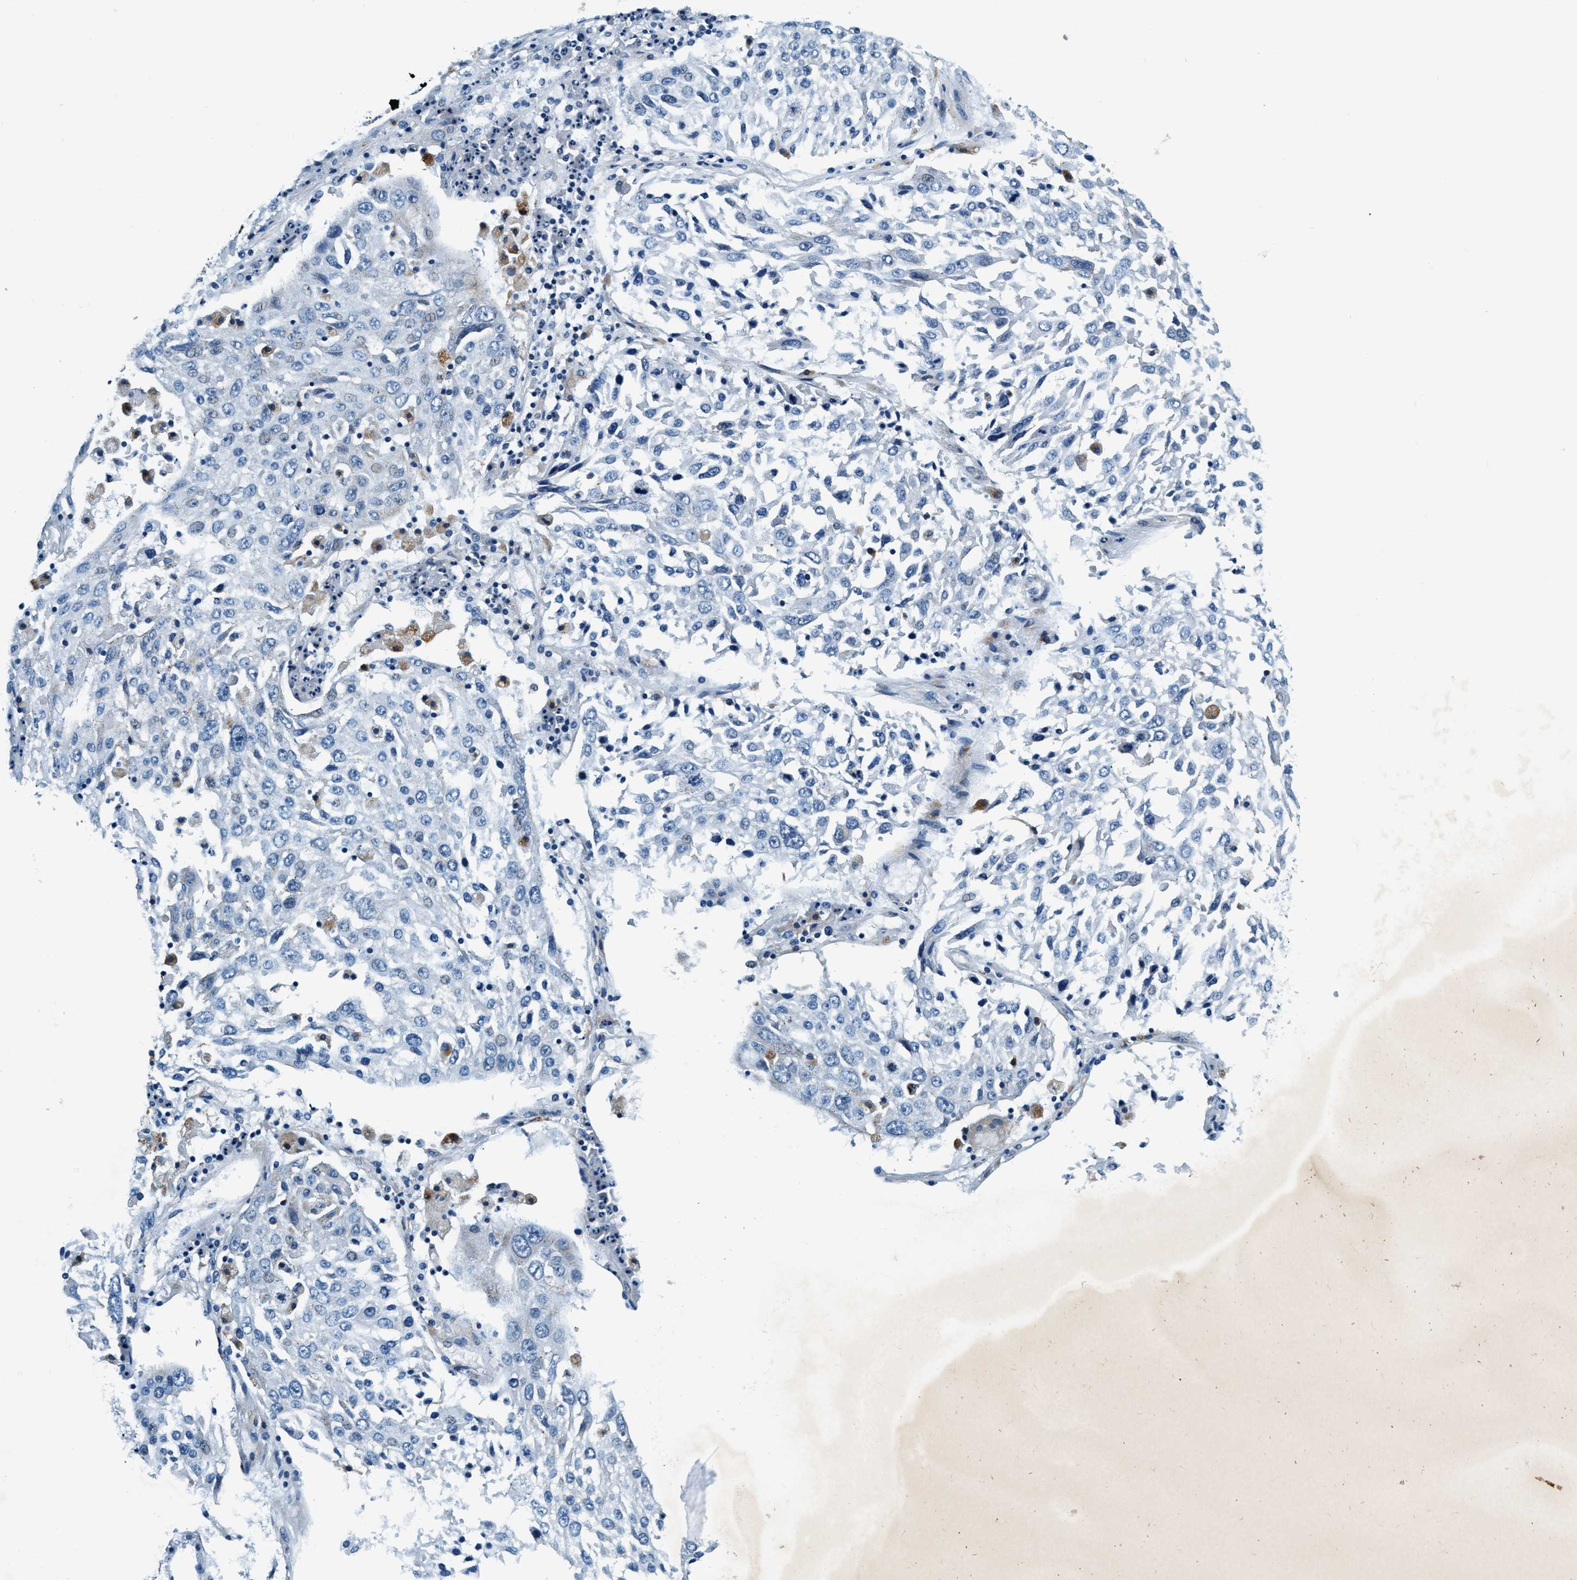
{"staining": {"intensity": "negative", "quantity": "none", "location": "none"}, "tissue": "lung cancer", "cell_type": "Tumor cells", "image_type": "cancer", "snomed": [{"axis": "morphology", "description": "Squamous cell carcinoma, NOS"}, {"axis": "topography", "description": "Lung"}], "caption": "Tumor cells are negative for brown protein staining in lung squamous cell carcinoma. Nuclei are stained in blue.", "gene": "C2orf66", "patient": {"sex": "male", "age": 65}}